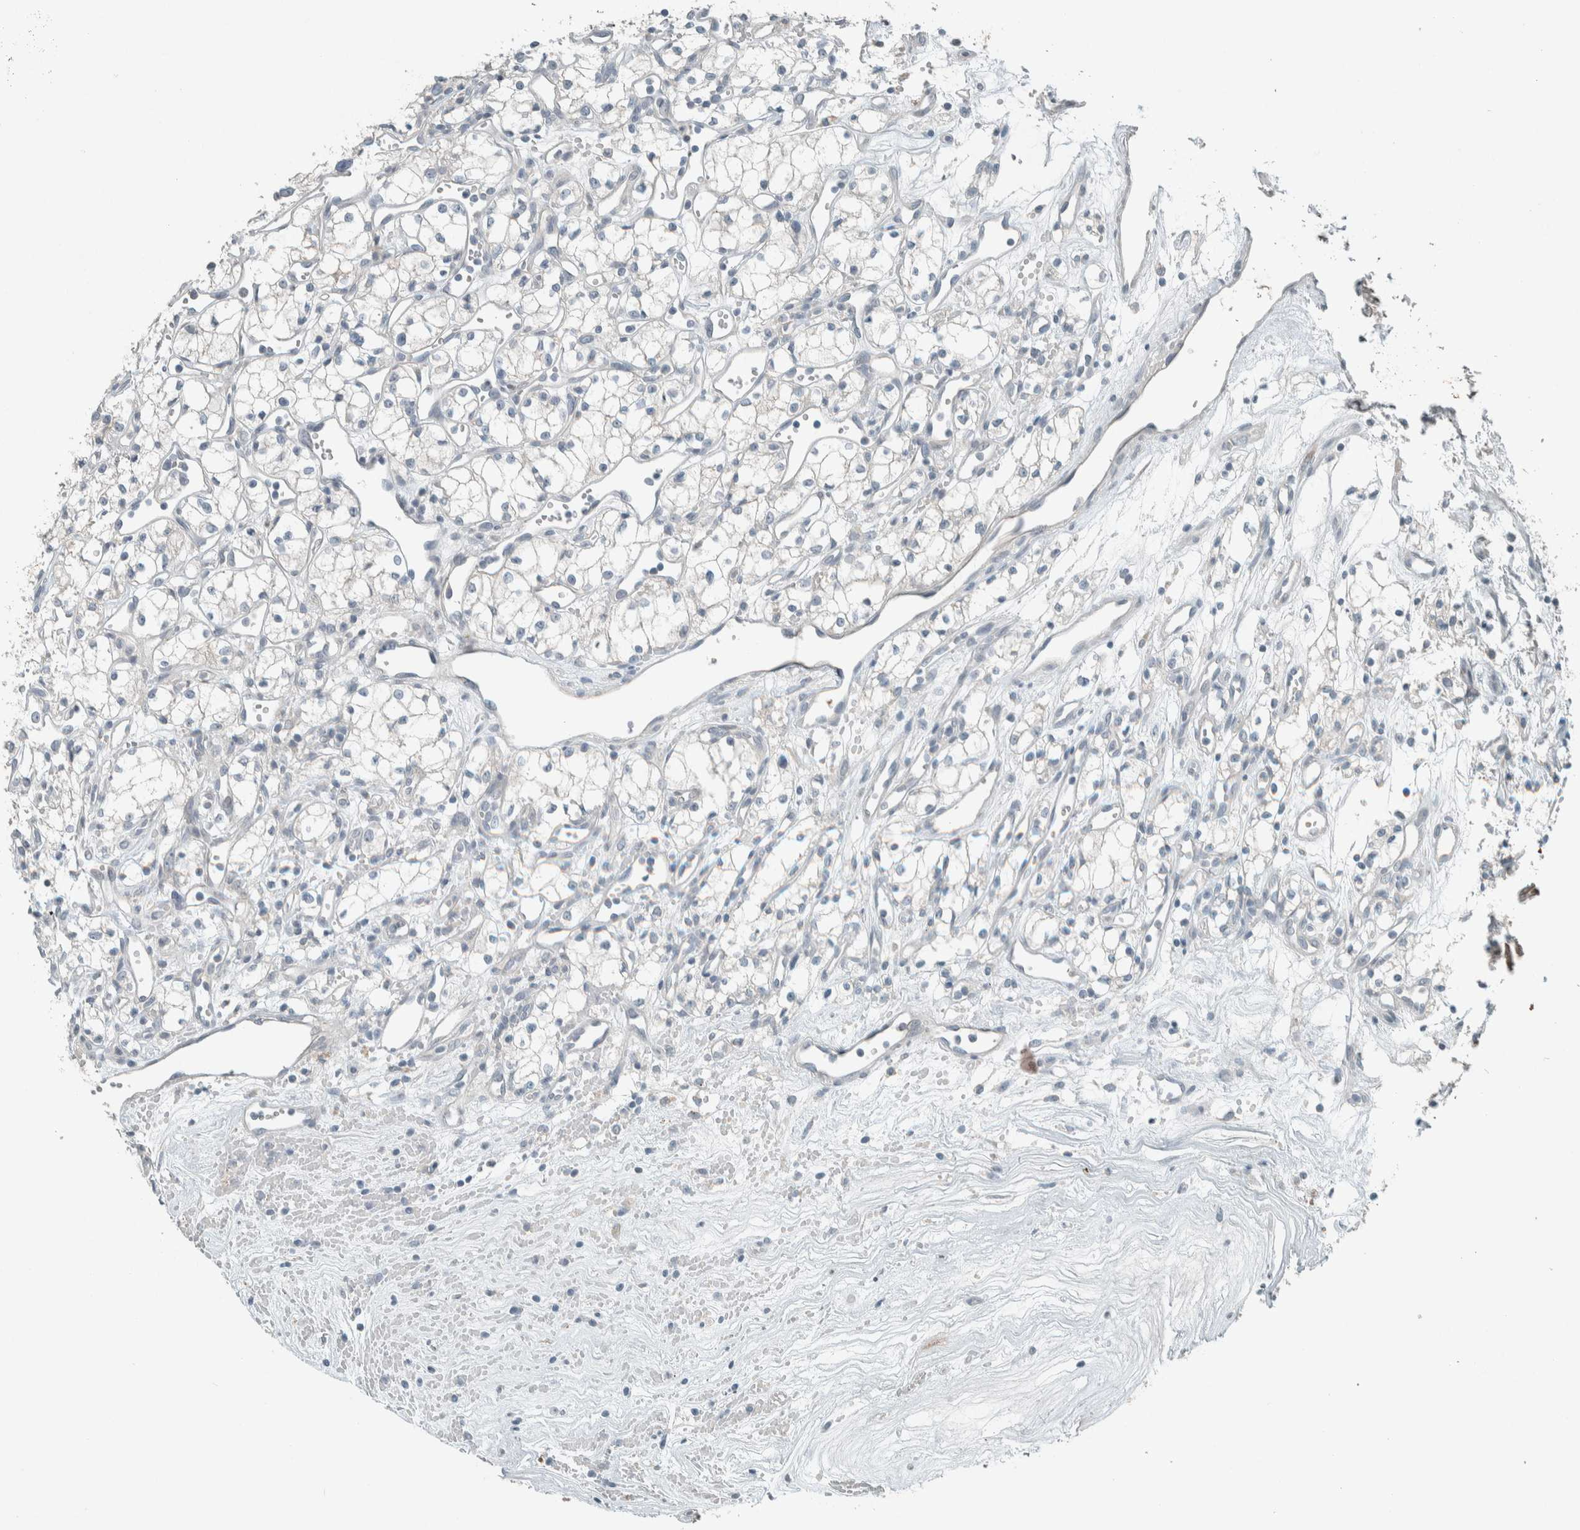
{"staining": {"intensity": "negative", "quantity": "none", "location": "none"}, "tissue": "renal cancer", "cell_type": "Tumor cells", "image_type": "cancer", "snomed": [{"axis": "morphology", "description": "Adenocarcinoma, NOS"}, {"axis": "topography", "description": "Kidney"}], "caption": "Micrograph shows no significant protein positivity in tumor cells of renal cancer (adenocarcinoma). The staining is performed using DAB (3,3'-diaminobenzidine) brown chromogen with nuclei counter-stained in using hematoxylin.", "gene": "CERCAM", "patient": {"sex": "male", "age": 59}}